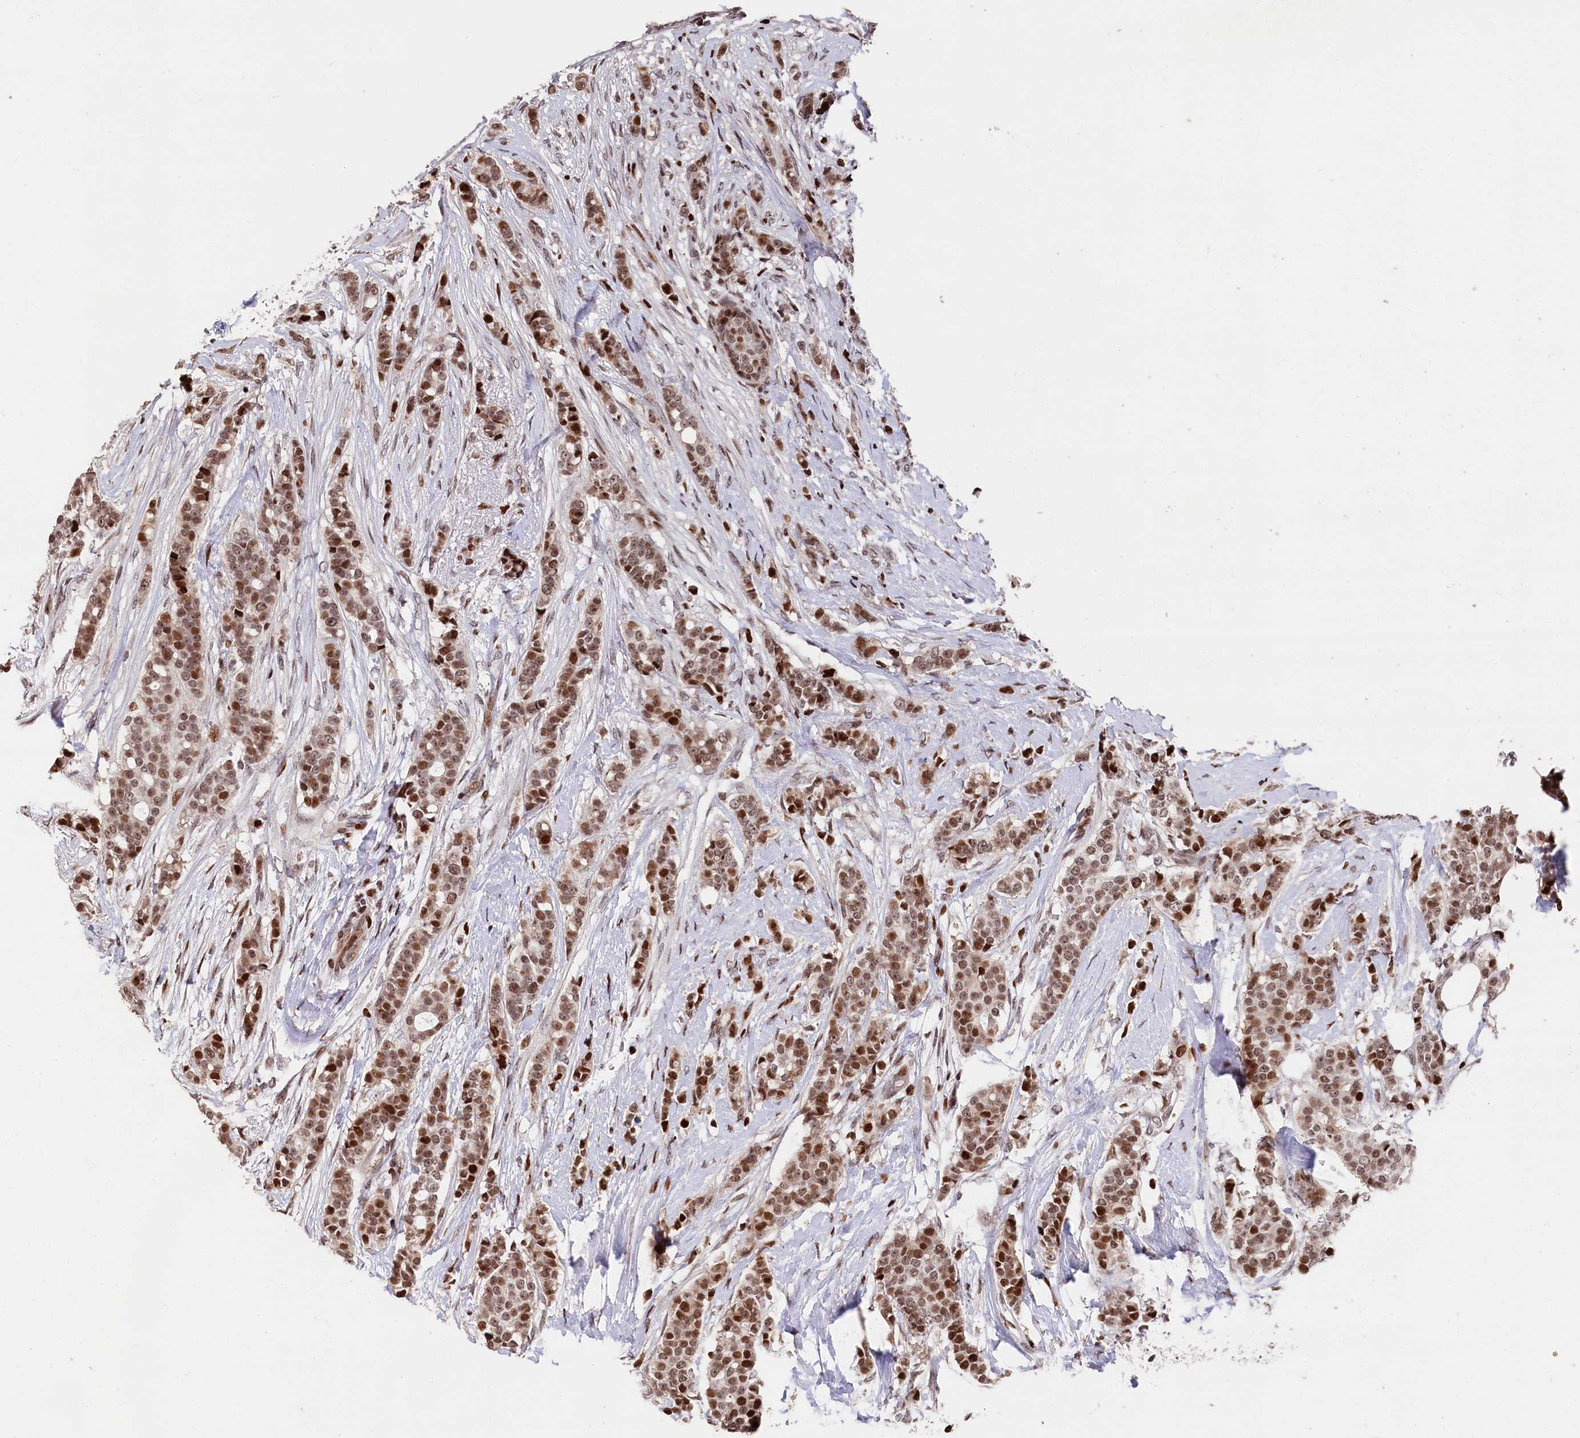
{"staining": {"intensity": "moderate", "quantity": "25%-75%", "location": "nuclear"}, "tissue": "breast cancer", "cell_type": "Tumor cells", "image_type": "cancer", "snomed": [{"axis": "morphology", "description": "Lobular carcinoma"}, {"axis": "topography", "description": "Breast"}], "caption": "A medium amount of moderate nuclear positivity is seen in approximately 25%-75% of tumor cells in breast cancer (lobular carcinoma) tissue. The staining was performed using DAB (3,3'-diaminobenzidine), with brown indicating positive protein expression. Nuclei are stained blue with hematoxylin.", "gene": "MCF2L2", "patient": {"sex": "female", "age": 51}}